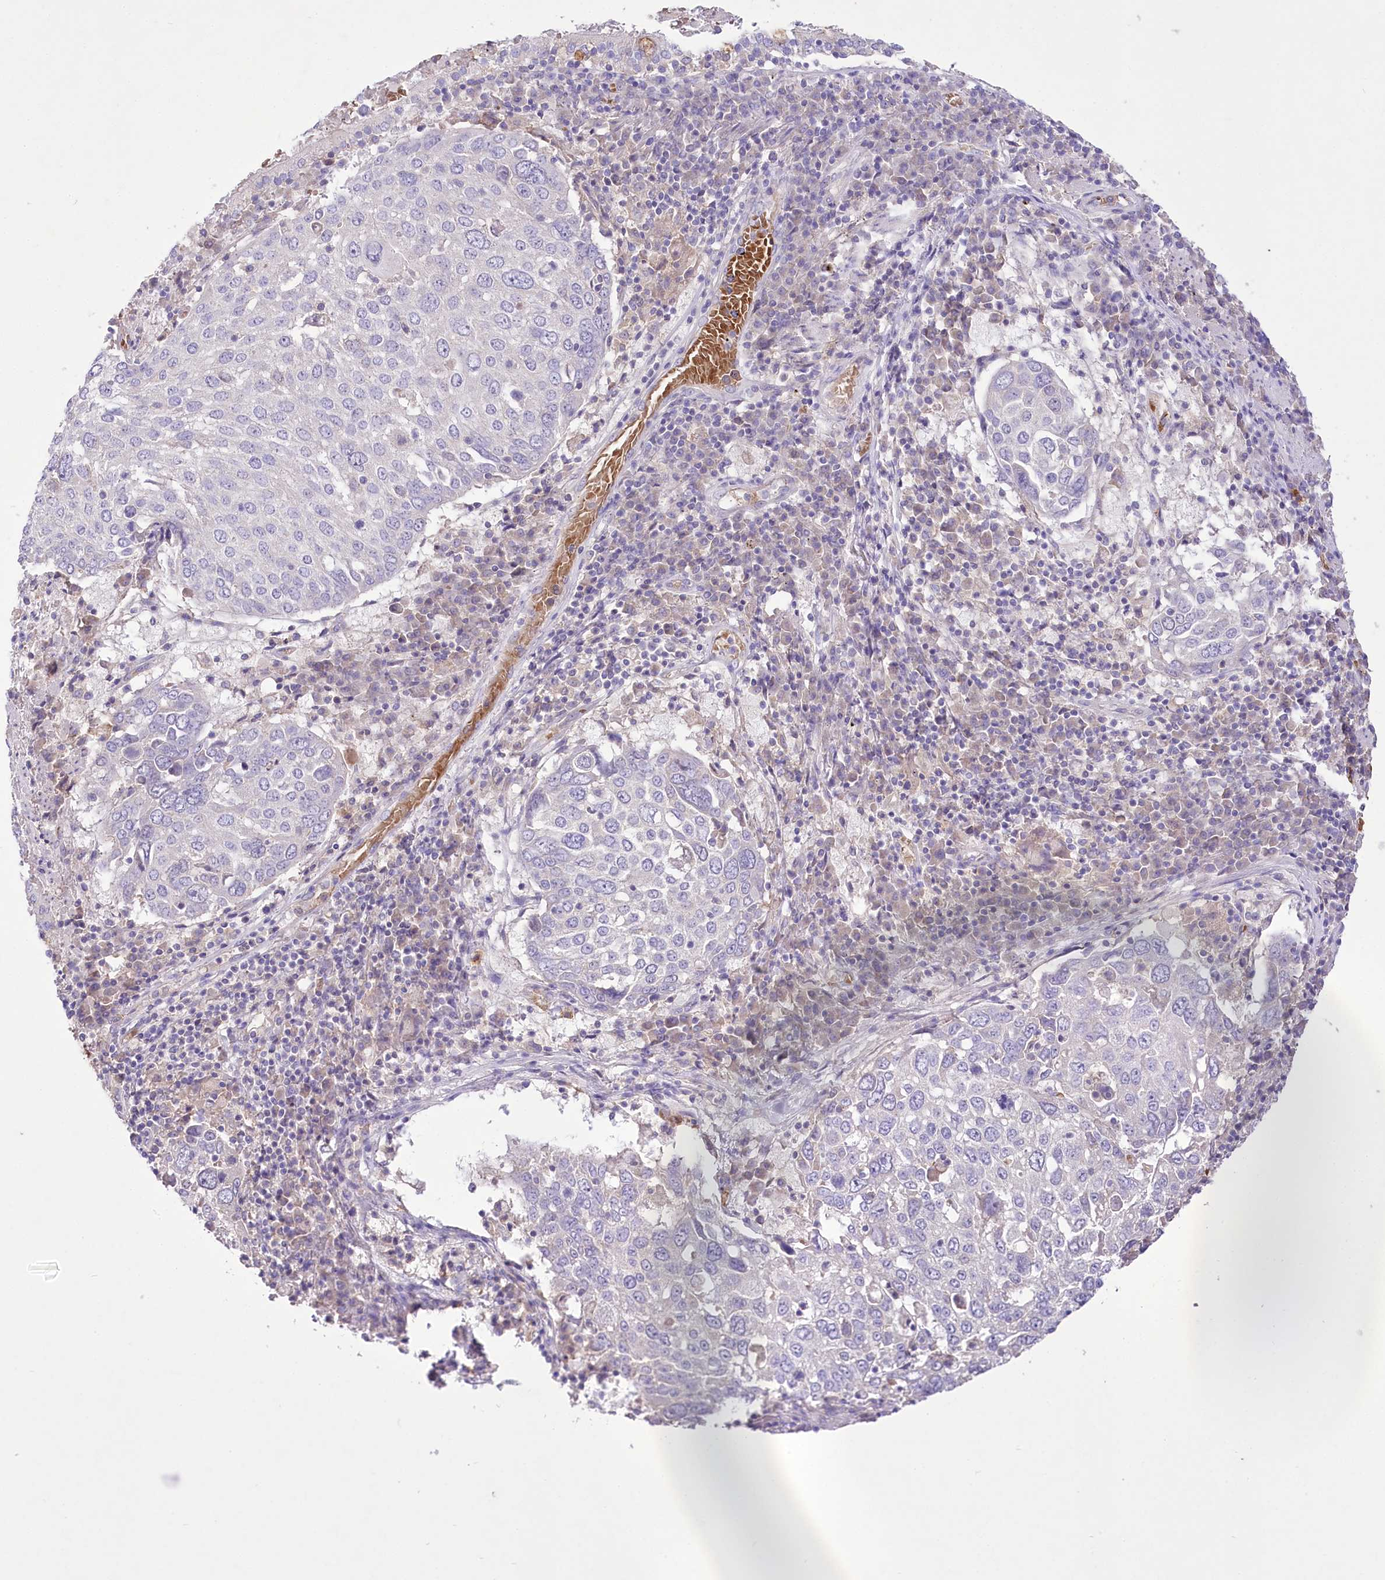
{"staining": {"intensity": "negative", "quantity": "none", "location": "none"}, "tissue": "lung cancer", "cell_type": "Tumor cells", "image_type": "cancer", "snomed": [{"axis": "morphology", "description": "Squamous cell carcinoma, NOS"}, {"axis": "topography", "description": "Lung"}], "caption": "Tumor cells are negative for protein expression in human lung squamous cell carcinoma. (IHC, brightfield microscopy, high magnification).", "gene": "PRSS53", "patient": {"sex": "male", "age": 65}}